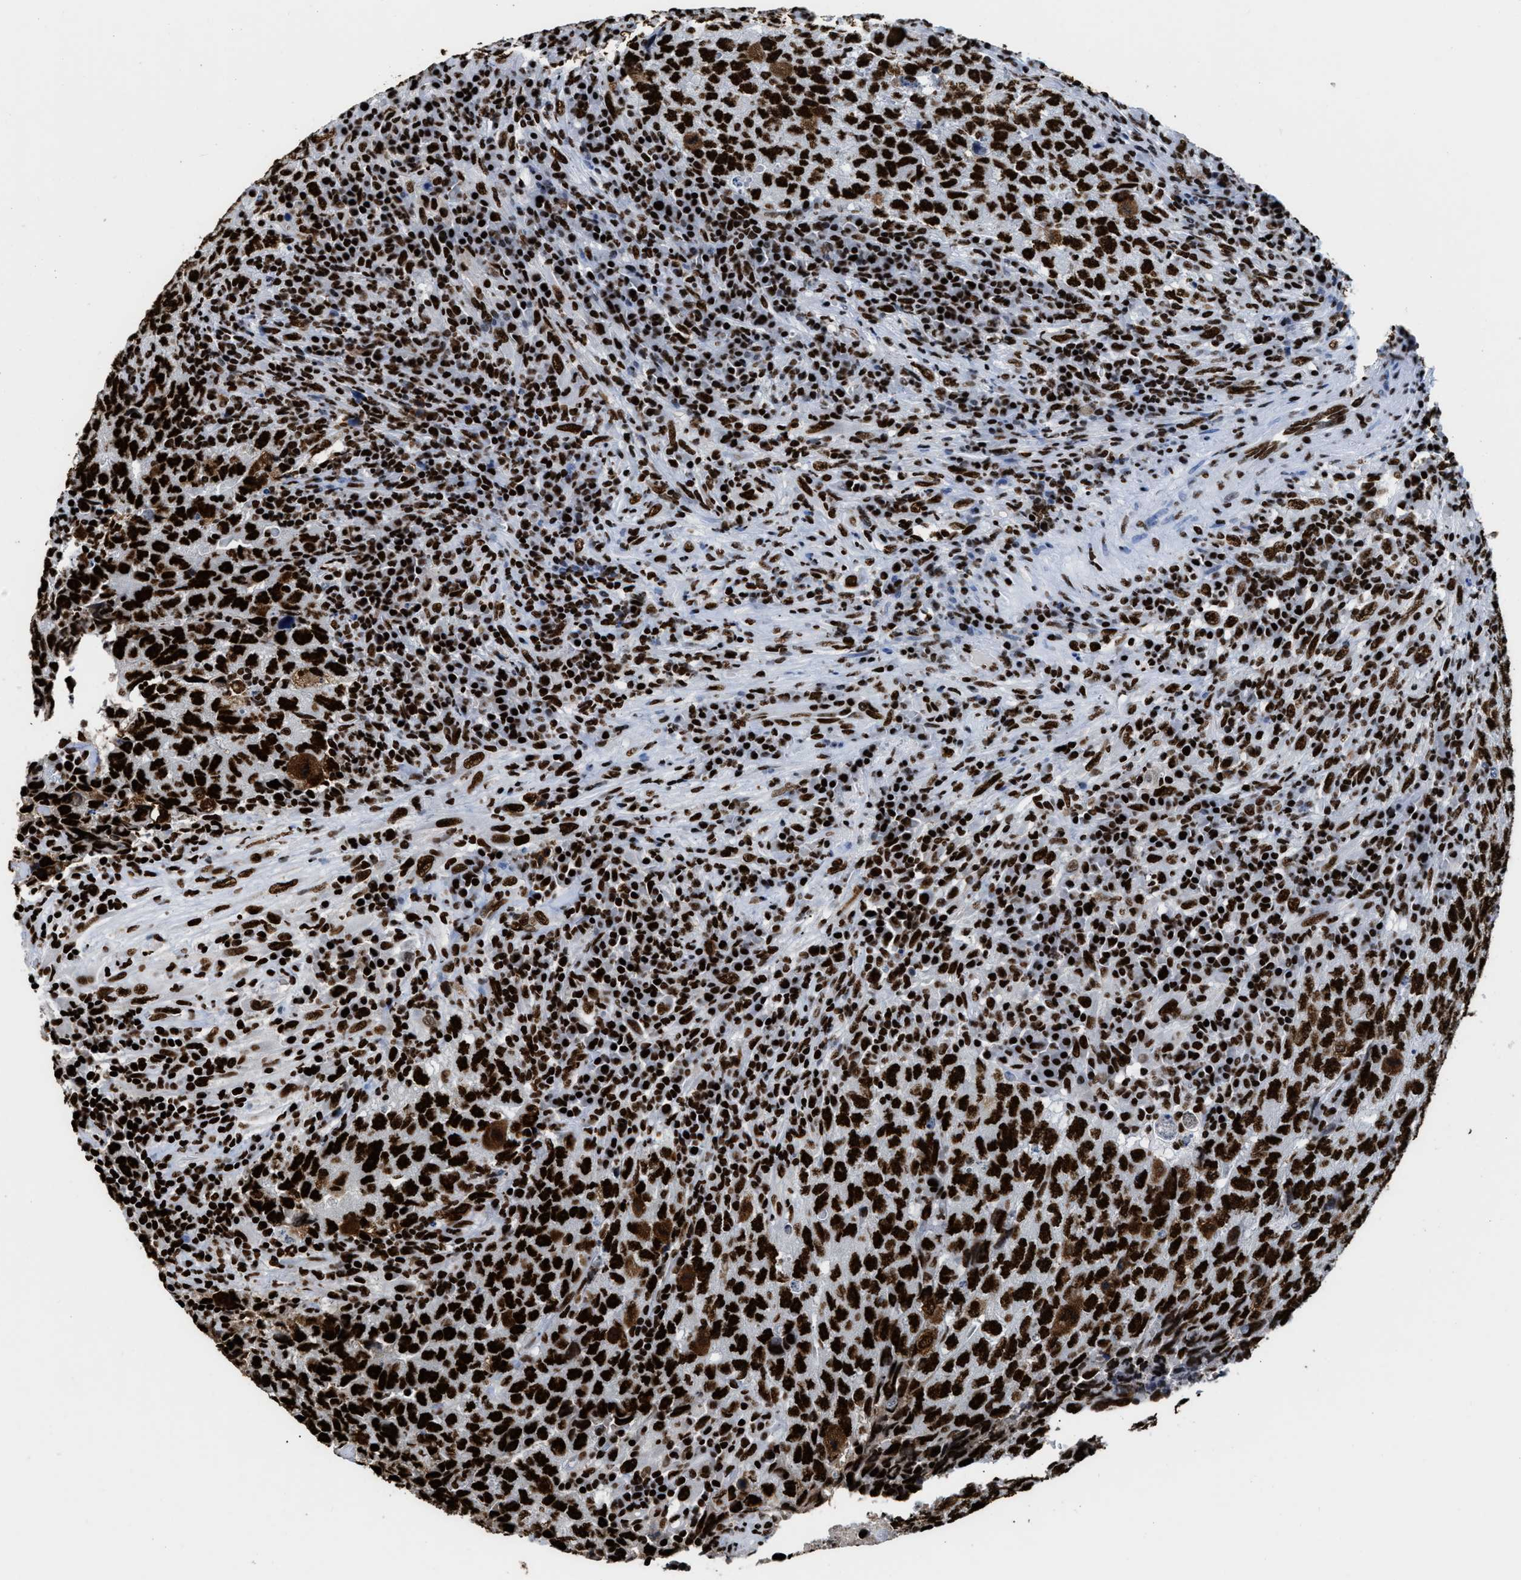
{"staining": {"intensity": "strong", "quantity": ">75%", "location": "nuclear"}, "tissue": "testis cancer", "cell_type": "Tumor cells", "image_type": "cancer", "snomed": [{"axis": "morphology", "description": "Necrosis, NOS"}, {"axis": "morphology", "description": "Carcinoma, Embryonal, NOS"}, {"axis": "topography", "description": "Testis"}], "caption": "A high-resolution histopathology image shows immunohistochemistry (IHC) staining of testis cancer, which demonstrates strong nuclear staining in about >75% of tumor cells. Nuclei are stained in blue.", "gene": "HNRNPM", "patient": {"sex": "male", "age": 19}}